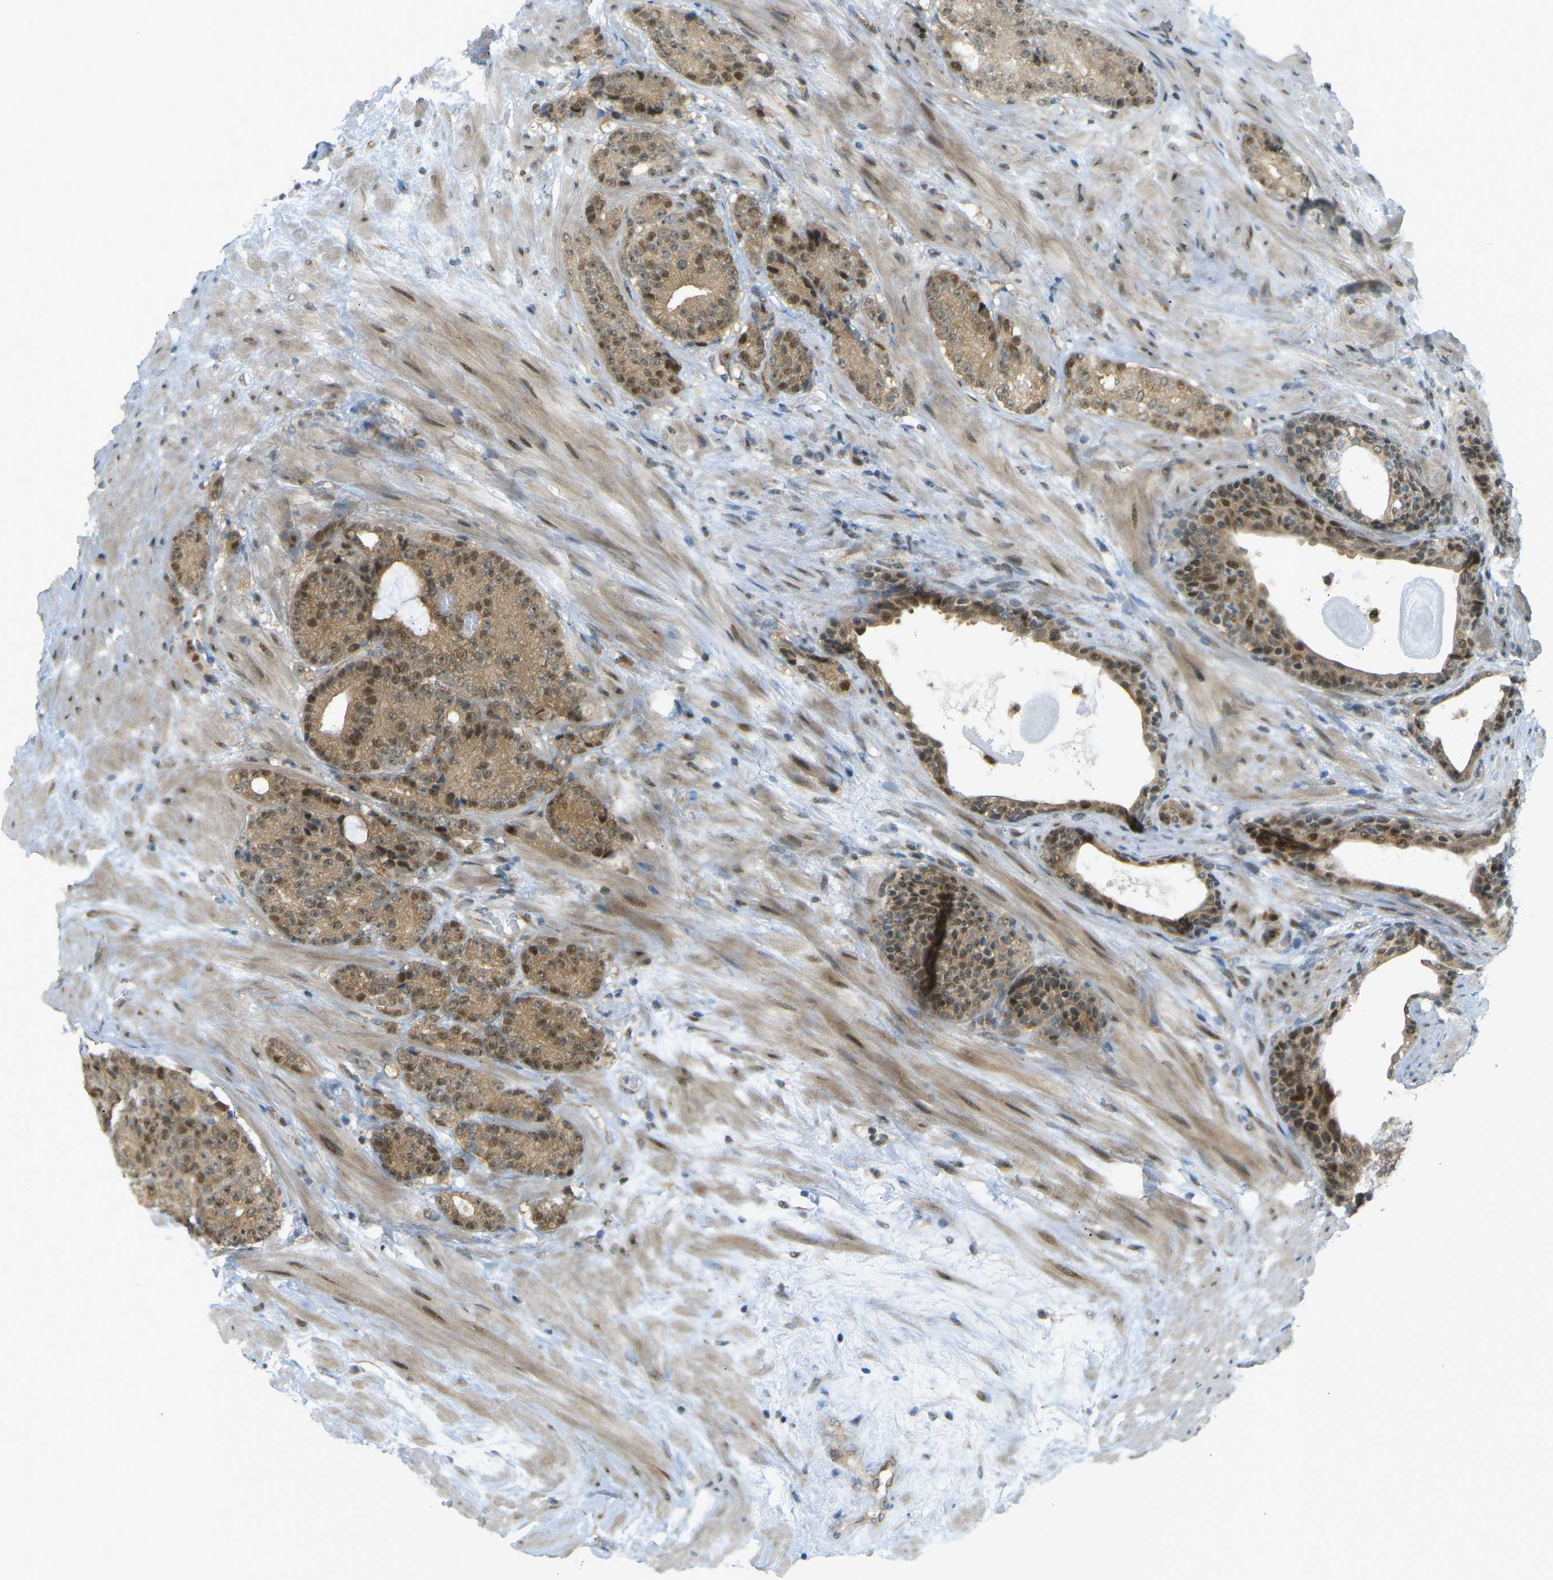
{"staining": {"intensity": "moderate", "quantity": ">75%", "location": "cytoplasmic/membranous,nuclear"}, "tissue": "prostate cancer", "cell_type": "Tumor cells", "image_type": "cancer", "snomed": [{"axis": "morphology", "description": "Adenocarcinoma, High grade"}, {"axis": "topography", "description": "Prostate"}], "caption": "Immunohistochemistry (IHC) (DAB (3,3'-diaminobenzidine)) staining of human prostate cancer shows moderate cytoplasmic/membranous and nuclear protein expression in about >75% of tumor cells.", "gene": "CCDC186", "patient": {"sex": "male", "age": 61}}